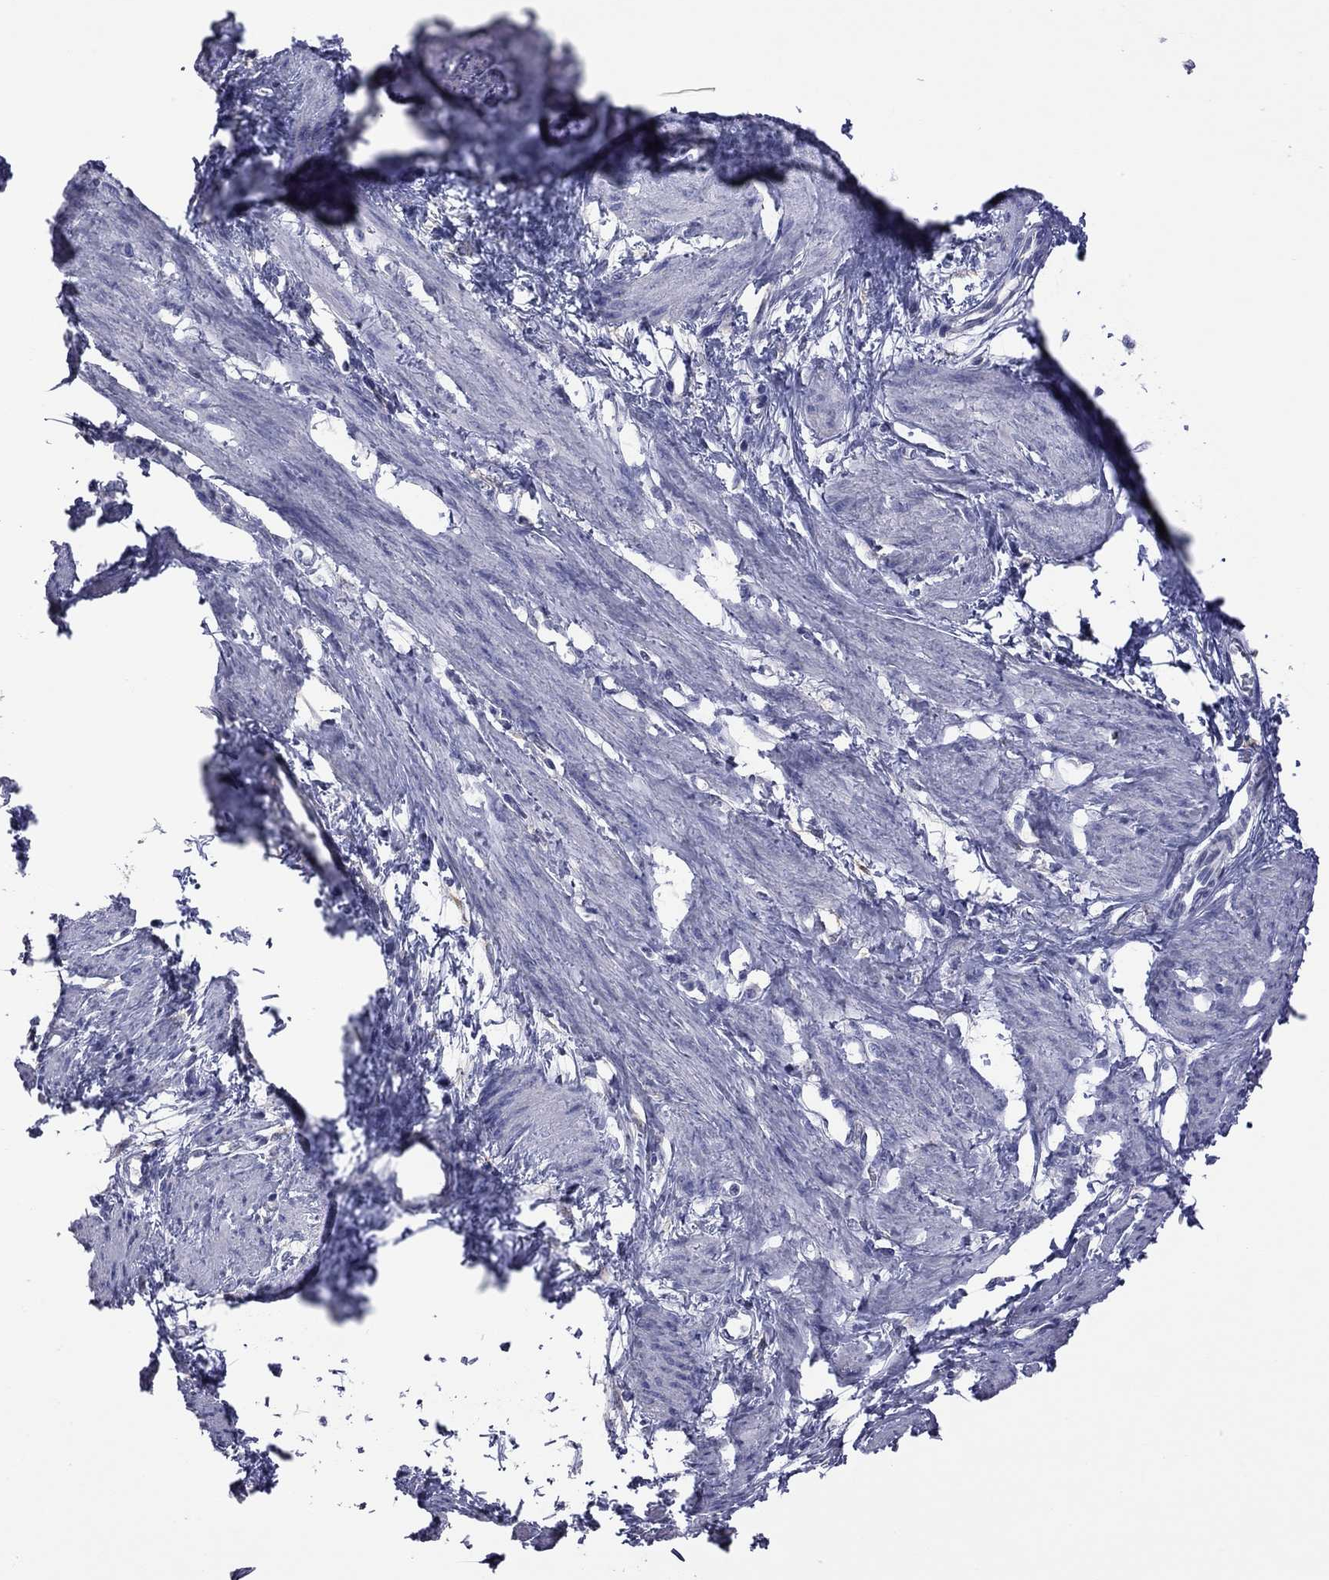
{"staining": {"intensity": "negative", "quantity": "none", "location": "none"}, "tissue": "smooth muscle", "cell_type": "Smooth muscle cells", "image_type": "normal", "snomed": [{"axis": "morphology", "description": "Normal tissue, NOS"}, {"axis": "topography", "description": "Smooth muscle"}, {"axis": "topography", "description": "Uterus"}], "caption": "There is no significant positivity in smooth muscle cells of smooth muscle. (Stains: DAB (3,3'-diaminobenzidine) immunohistochemistry with hematoxylin counter stain, Microscopy: brightfield microscopy at high magnification).", "gene": "HYLS1", "patient": {"sex": "female", "age": 39}}